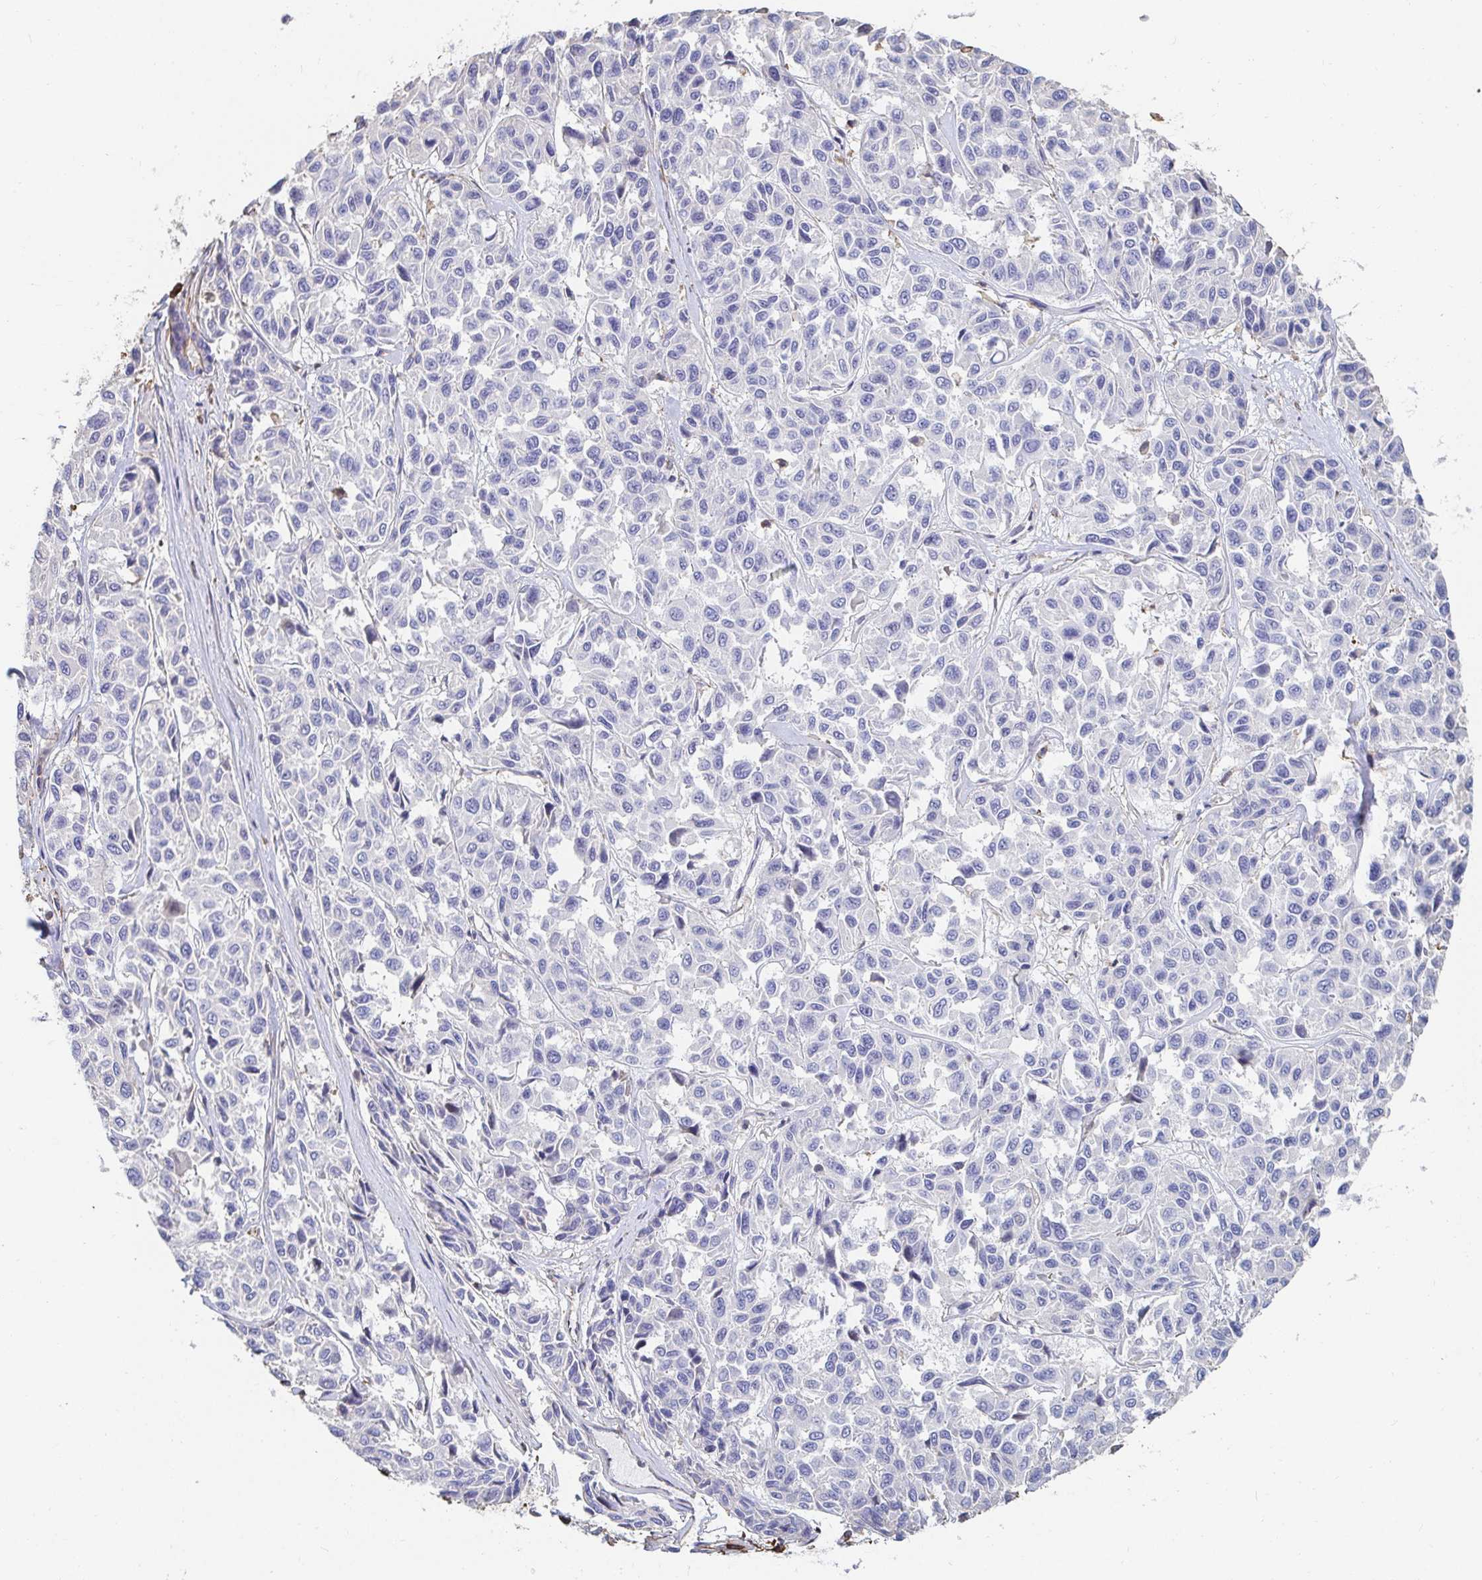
{"staining": {"intensity": "negative", "quantity": "none", "location": "none"}, "tissue": "melanoma", "cell_type": "Tumor cells", "image_type": "cancer", "snomed": [{"axis": "morphology", "description": "Malignant melanoma, NOS"}, {"axis": "topography", "description": "Skin"}], "caption": "Immunohistochemical staining of malignant melanoma exhibits no significant positivity in tumor cells.", "gene": "PTPN14", "patient": {"sex": "female", "age": 66}}